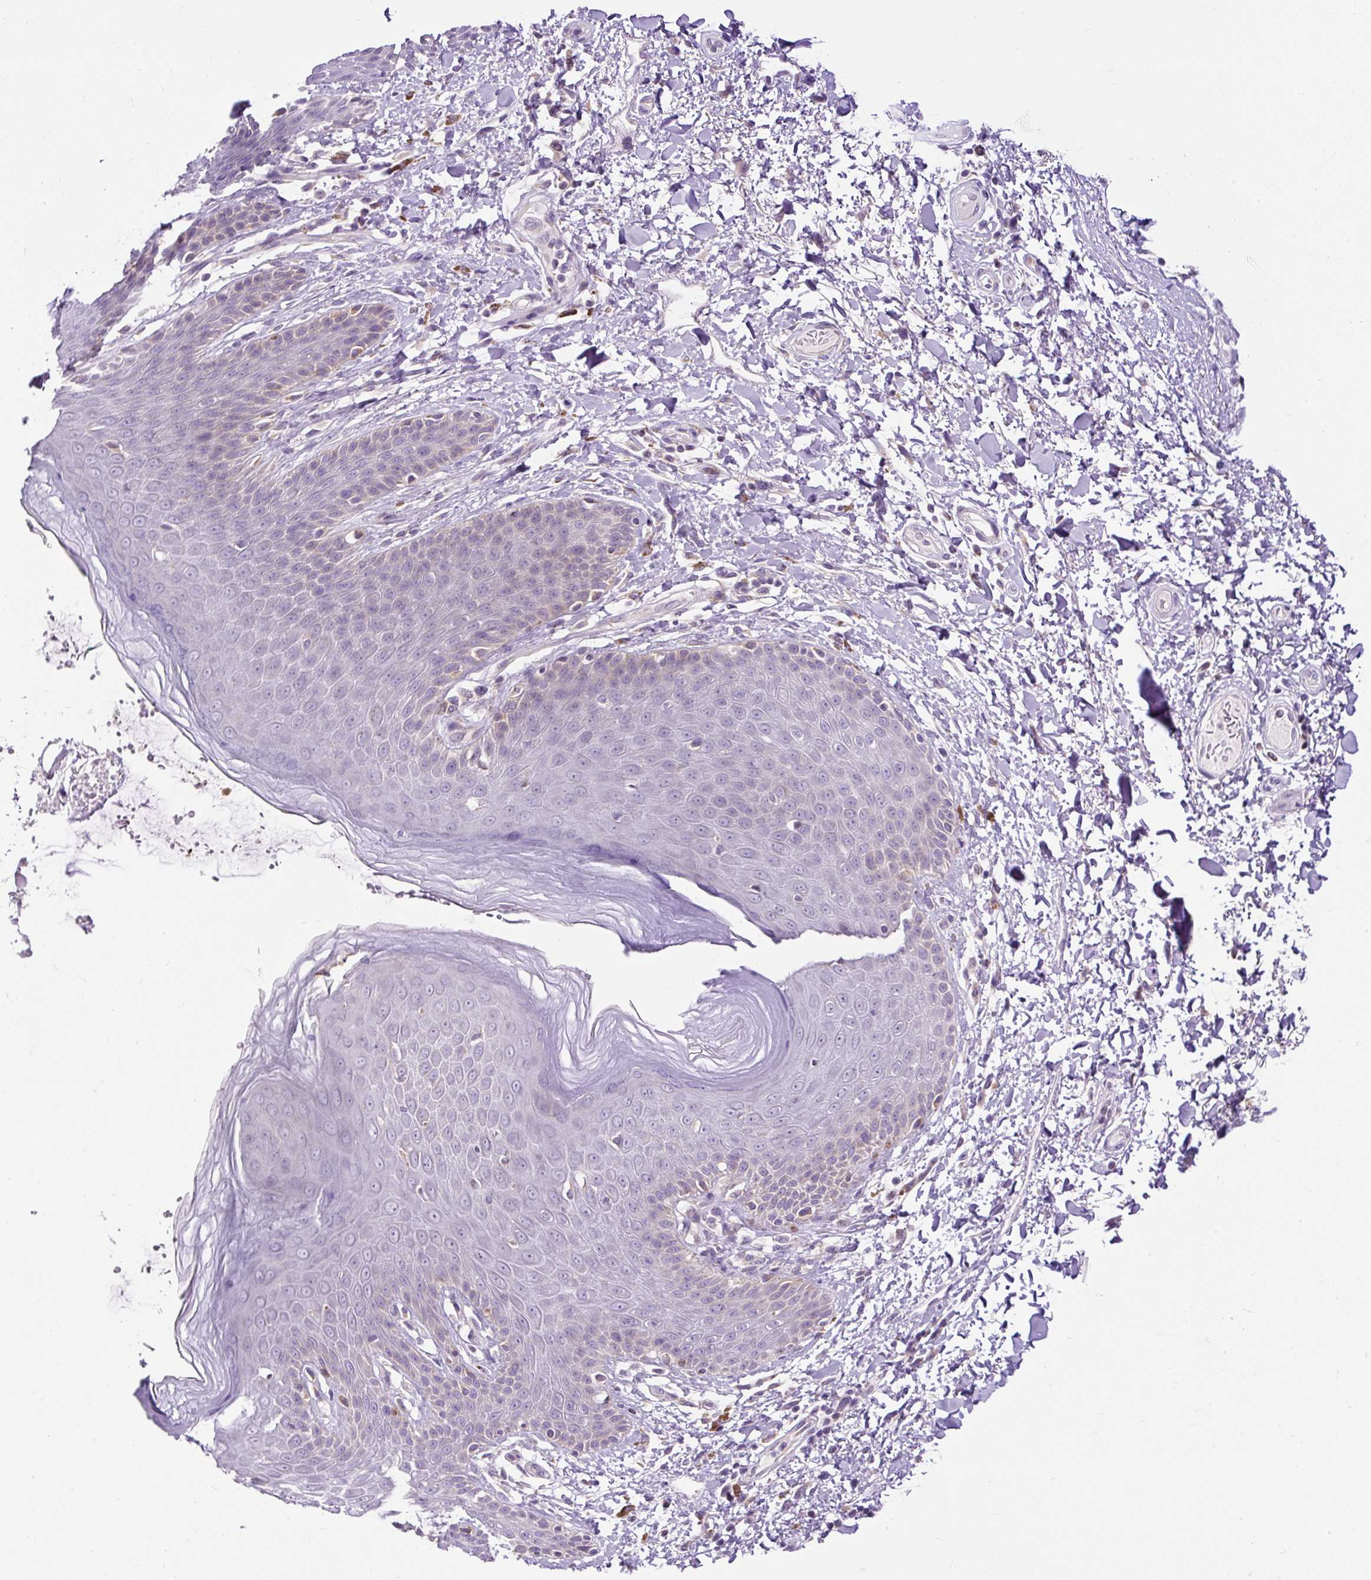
{"staining": {"intensity": "moderate", "quantity": "<25%", "location": "cytoplasmic/membranous"}, "tissue": "skin", "cell_type": "Epidermal cells", "image_type": "normal", "snomed": [{"axis": "morphology", "description": "Normal tissue, NOS"}, {"axis": "topography", "description": "Peripheral nerve tissue"}], "caption": "This is a photomicrograph of immunohistochemistry (IHC) staining of normal skin, which shows moderate expression in the cytoplasmic/membranous of epidermal cells.", "gene": "FMC1", "patient": {"sex": "male", "age": 51}}